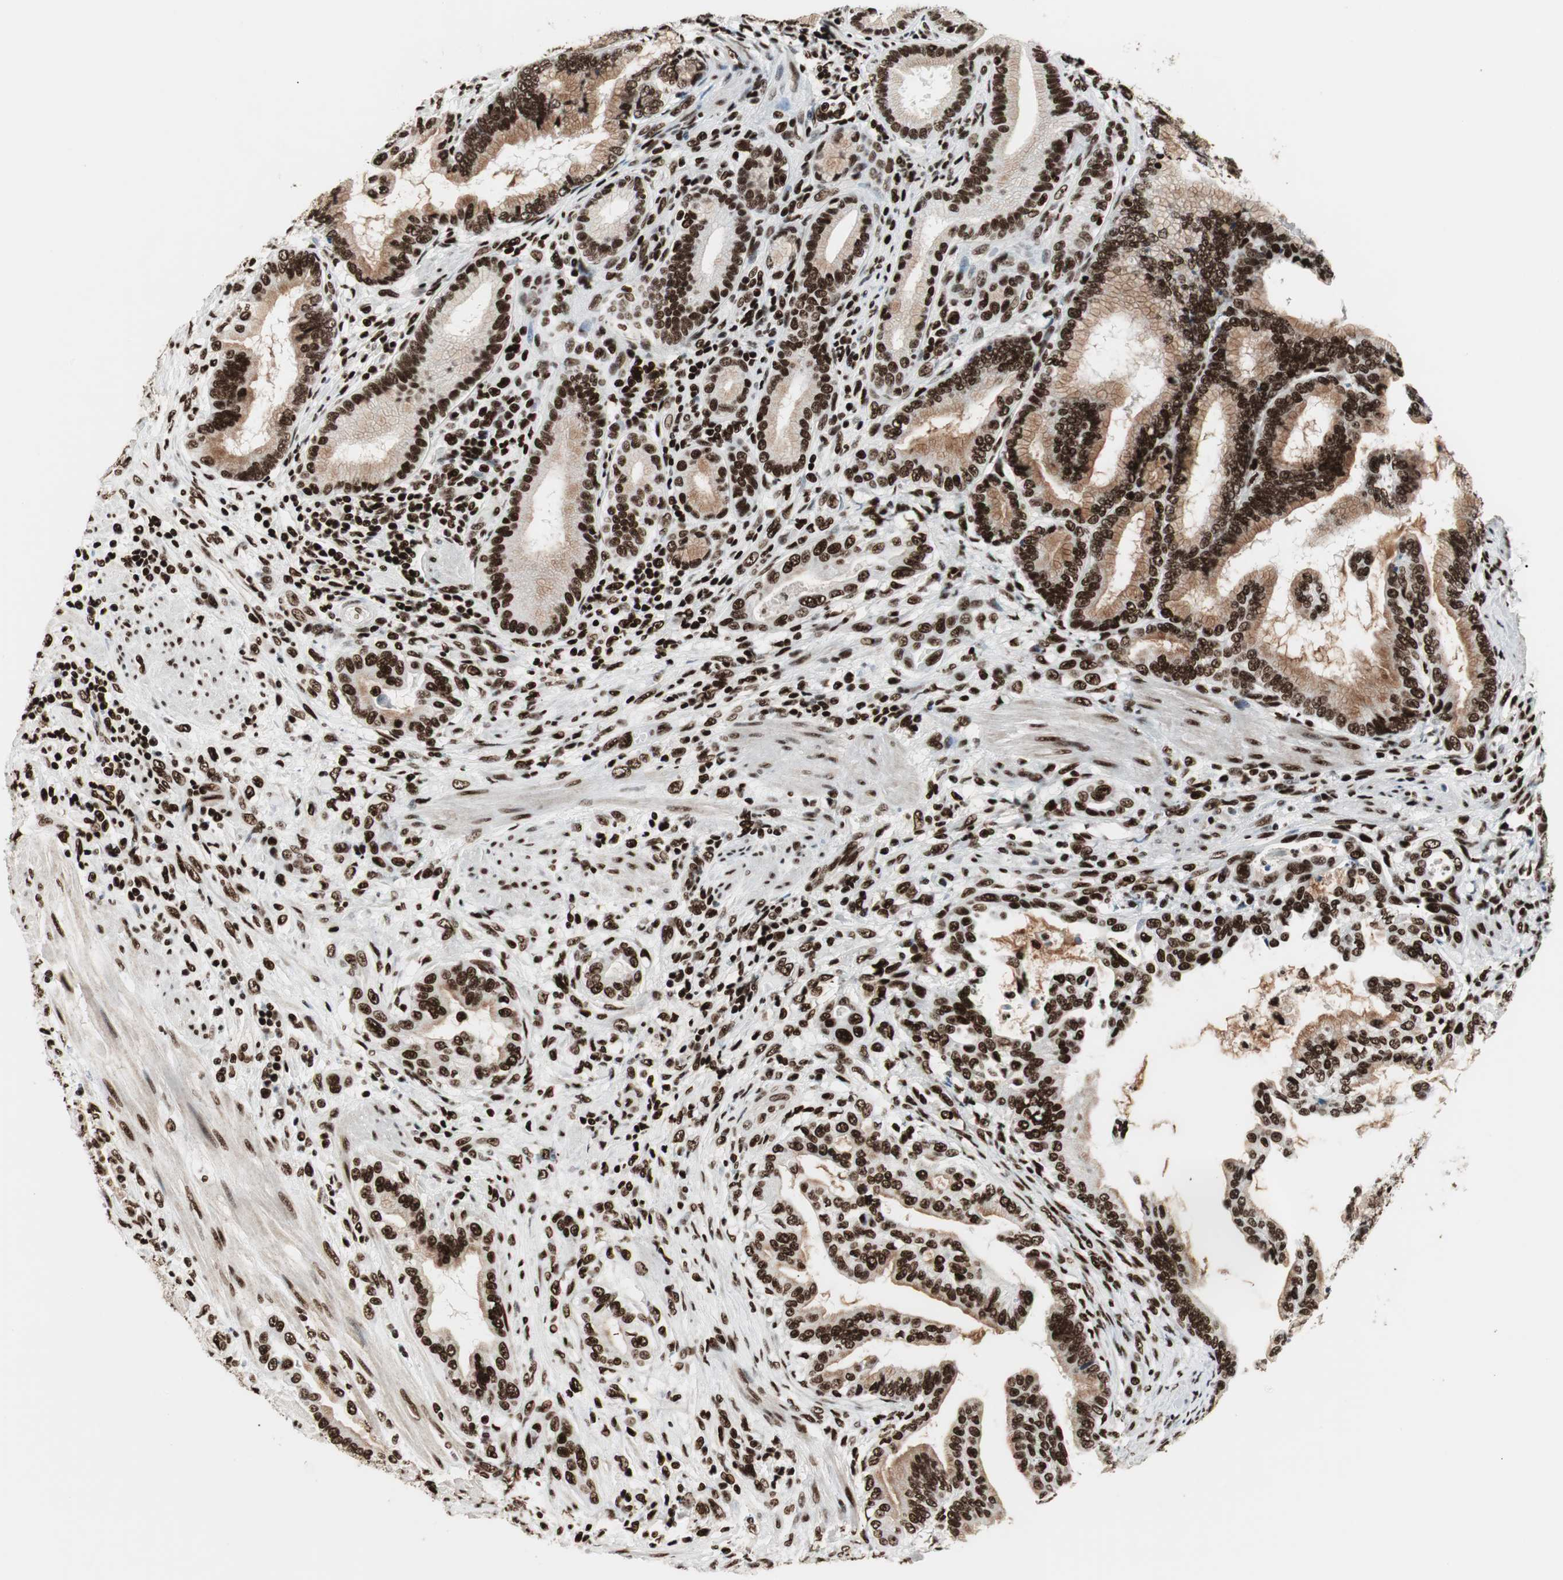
{"staining": {"intensity": "strong", "quantity": ">75%", "location": "cytoplasmic/membranous,nuclear"}, "tissue": "pancreatic cancer", "cell_type": "Tumor cells", "image_type": "cancer", "snomed": [{"axis": "morphology", "description": "Adenocarcinoma, NOS"}, {"axis": "topography", "description": "Pancreas"}], "caption": "Immunohistochemical staining of human pancreatic adenocarcinoma displays high levels of strong cytoplasmic/membranous and nuclear protein positivity in about >75% of tumor cells.", "gene": "MTA2", "patient": {"sex": "female", "age": 64}}